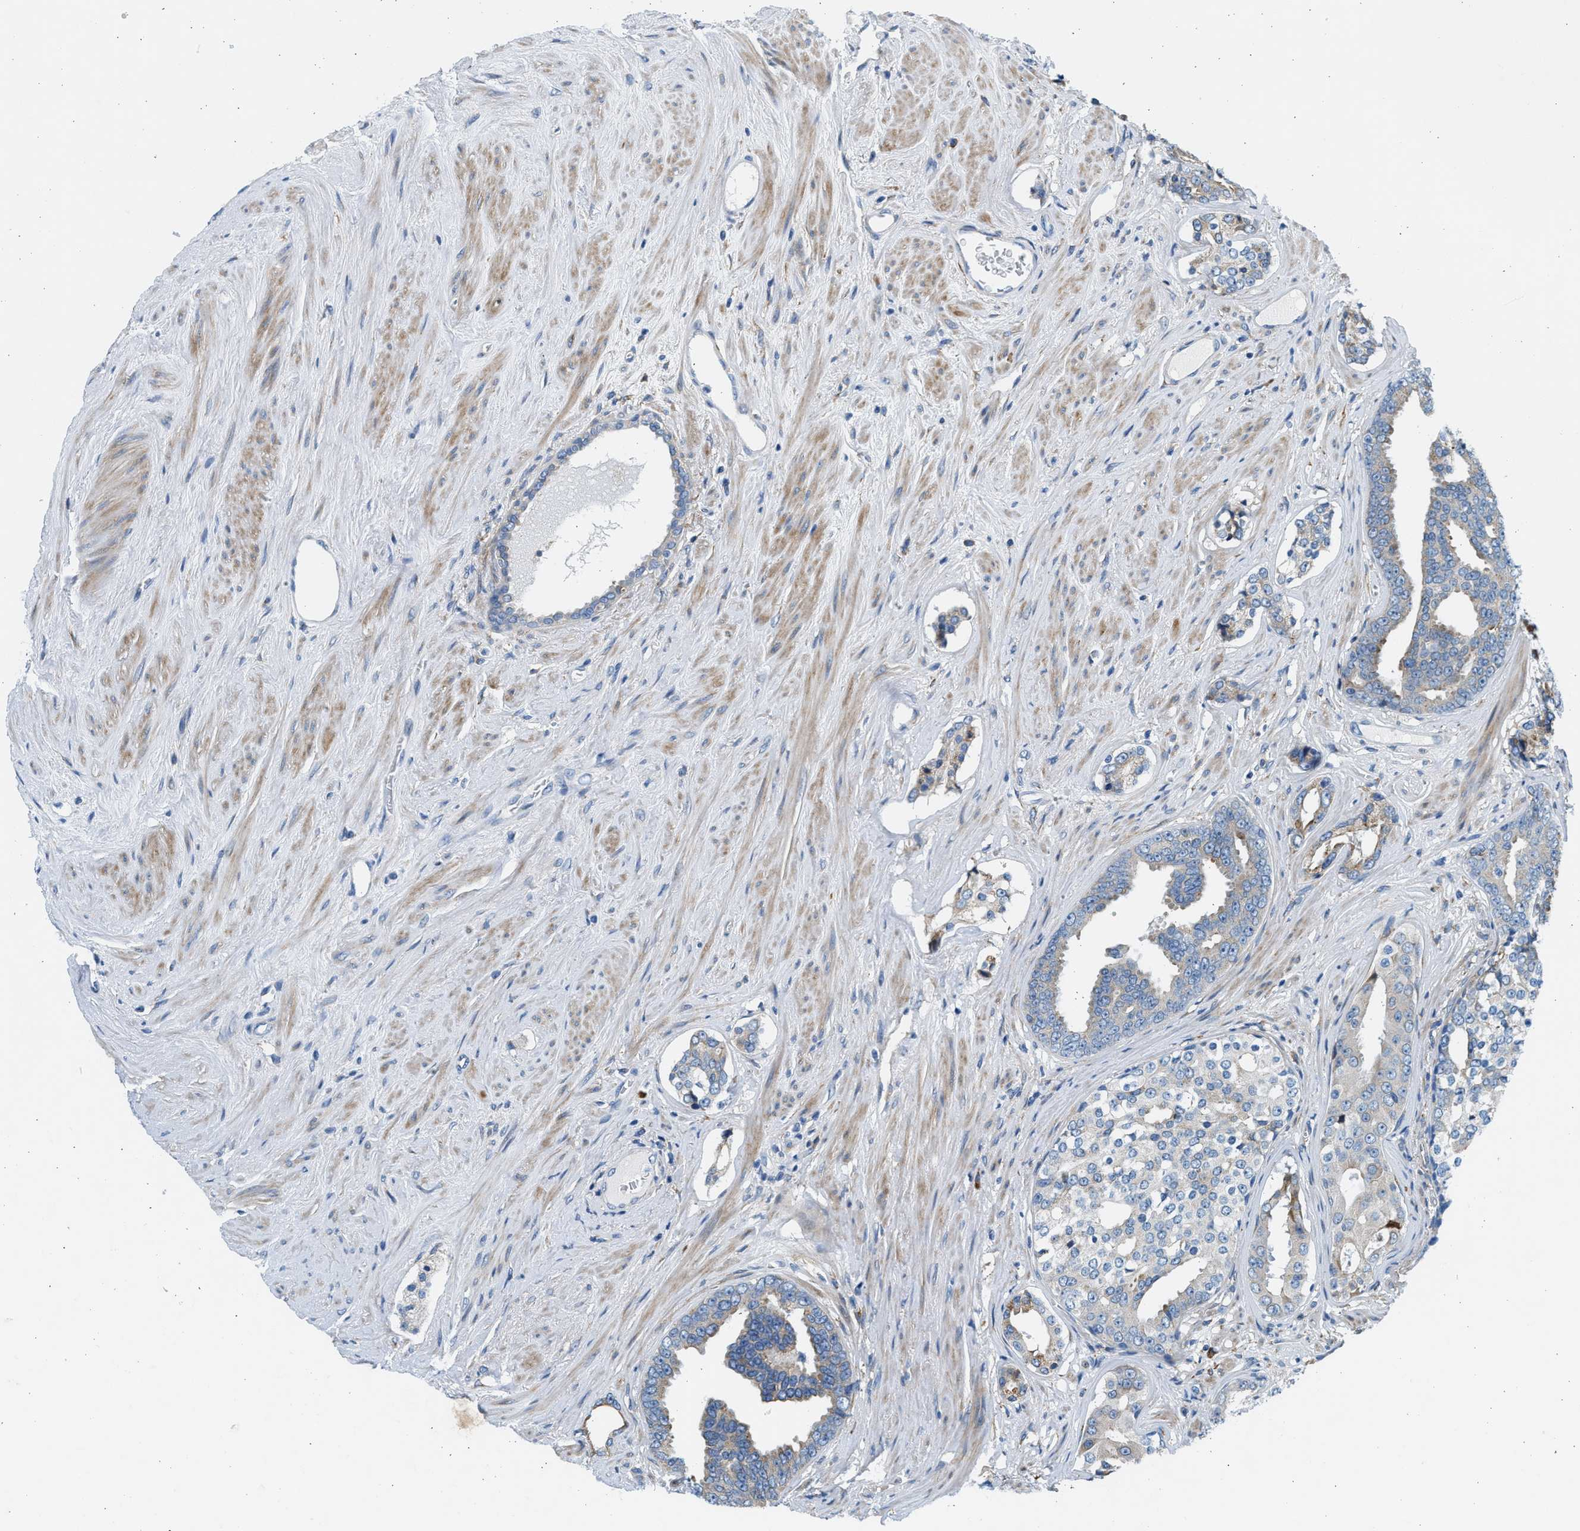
{"staining": {"intensity": "negative", "quantity": "none", "location": "none"}, "tissue": "prostate cancer", "cell_type": "Tumor cells", "image_type": "cancer", "snomed": [{"axis": "morphology", "description": "Adenocarcinoma, High grade"}, {"axis": "topography", "description": "Prostate"}], "caption": "The photomicrograph exhibits no significant staining in tumor cells of prostate cancer. Brightfield microscopy of immunohistochemistry stained with DAB (3,3'-diaminobenzidine) (brown) and hematoxylin (blue), captured at high magnification.", "gene": "CNTN6", "patient": {"sex": "male", "age": 71}}